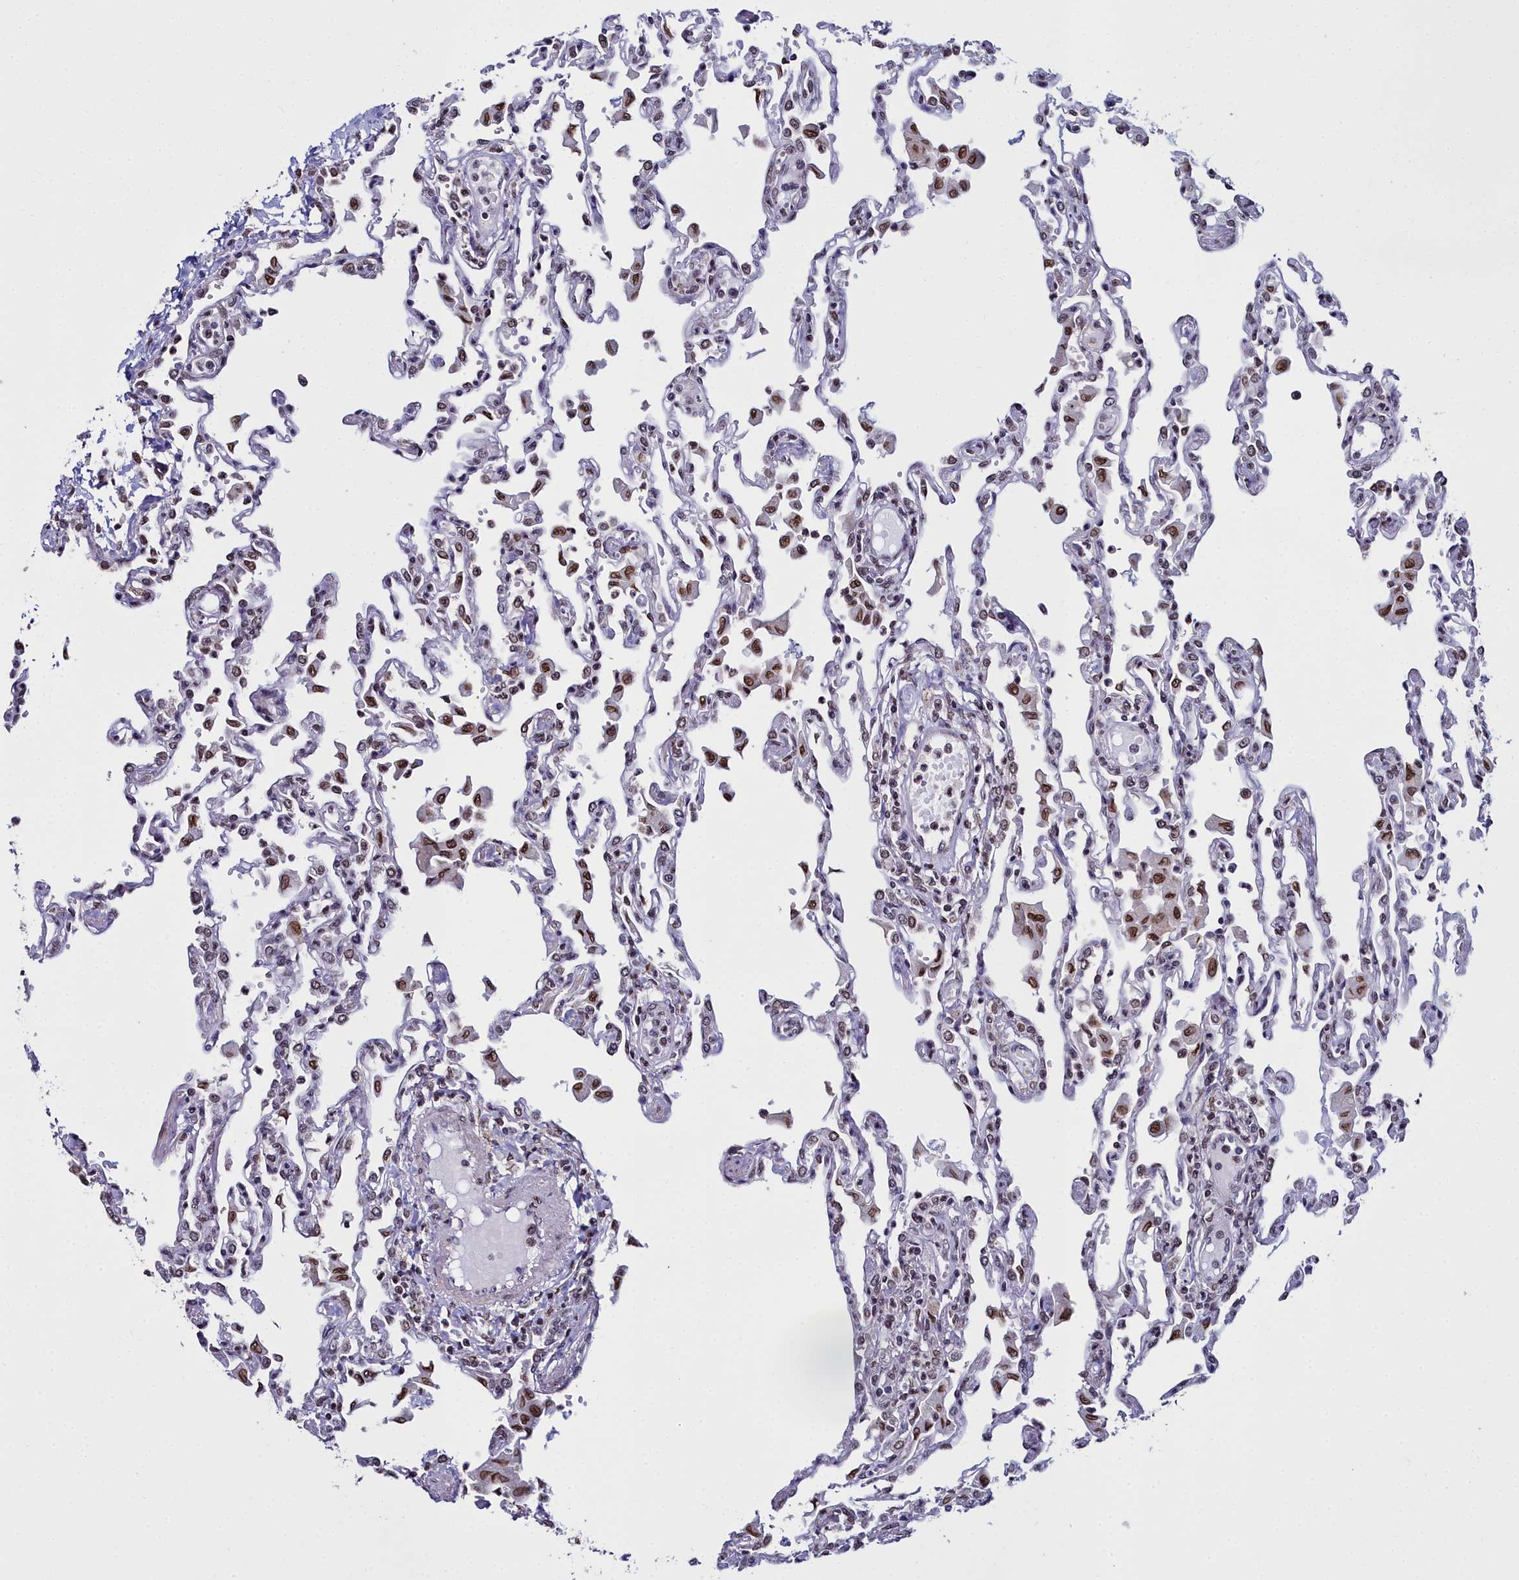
{"staining": {"intensity": "negative", "quantity": "none", "location": "none"}, "tissue": "lung", "cell_type": "Alveolar cells", "image_type": "normal", "snomed": [{"axis": "morphology", "description": "Normal tissue, NOS"}, {"axis": "topography", "description": "Bronchus"}, {"axis": "topography", "description": "Lung"}], "caption": "DAB immunohistochemical staining of normal lung displays no significant staining in alveolar cells.", "gene": "CCDC97", "patient": {"sex": "female", "age": 49}}